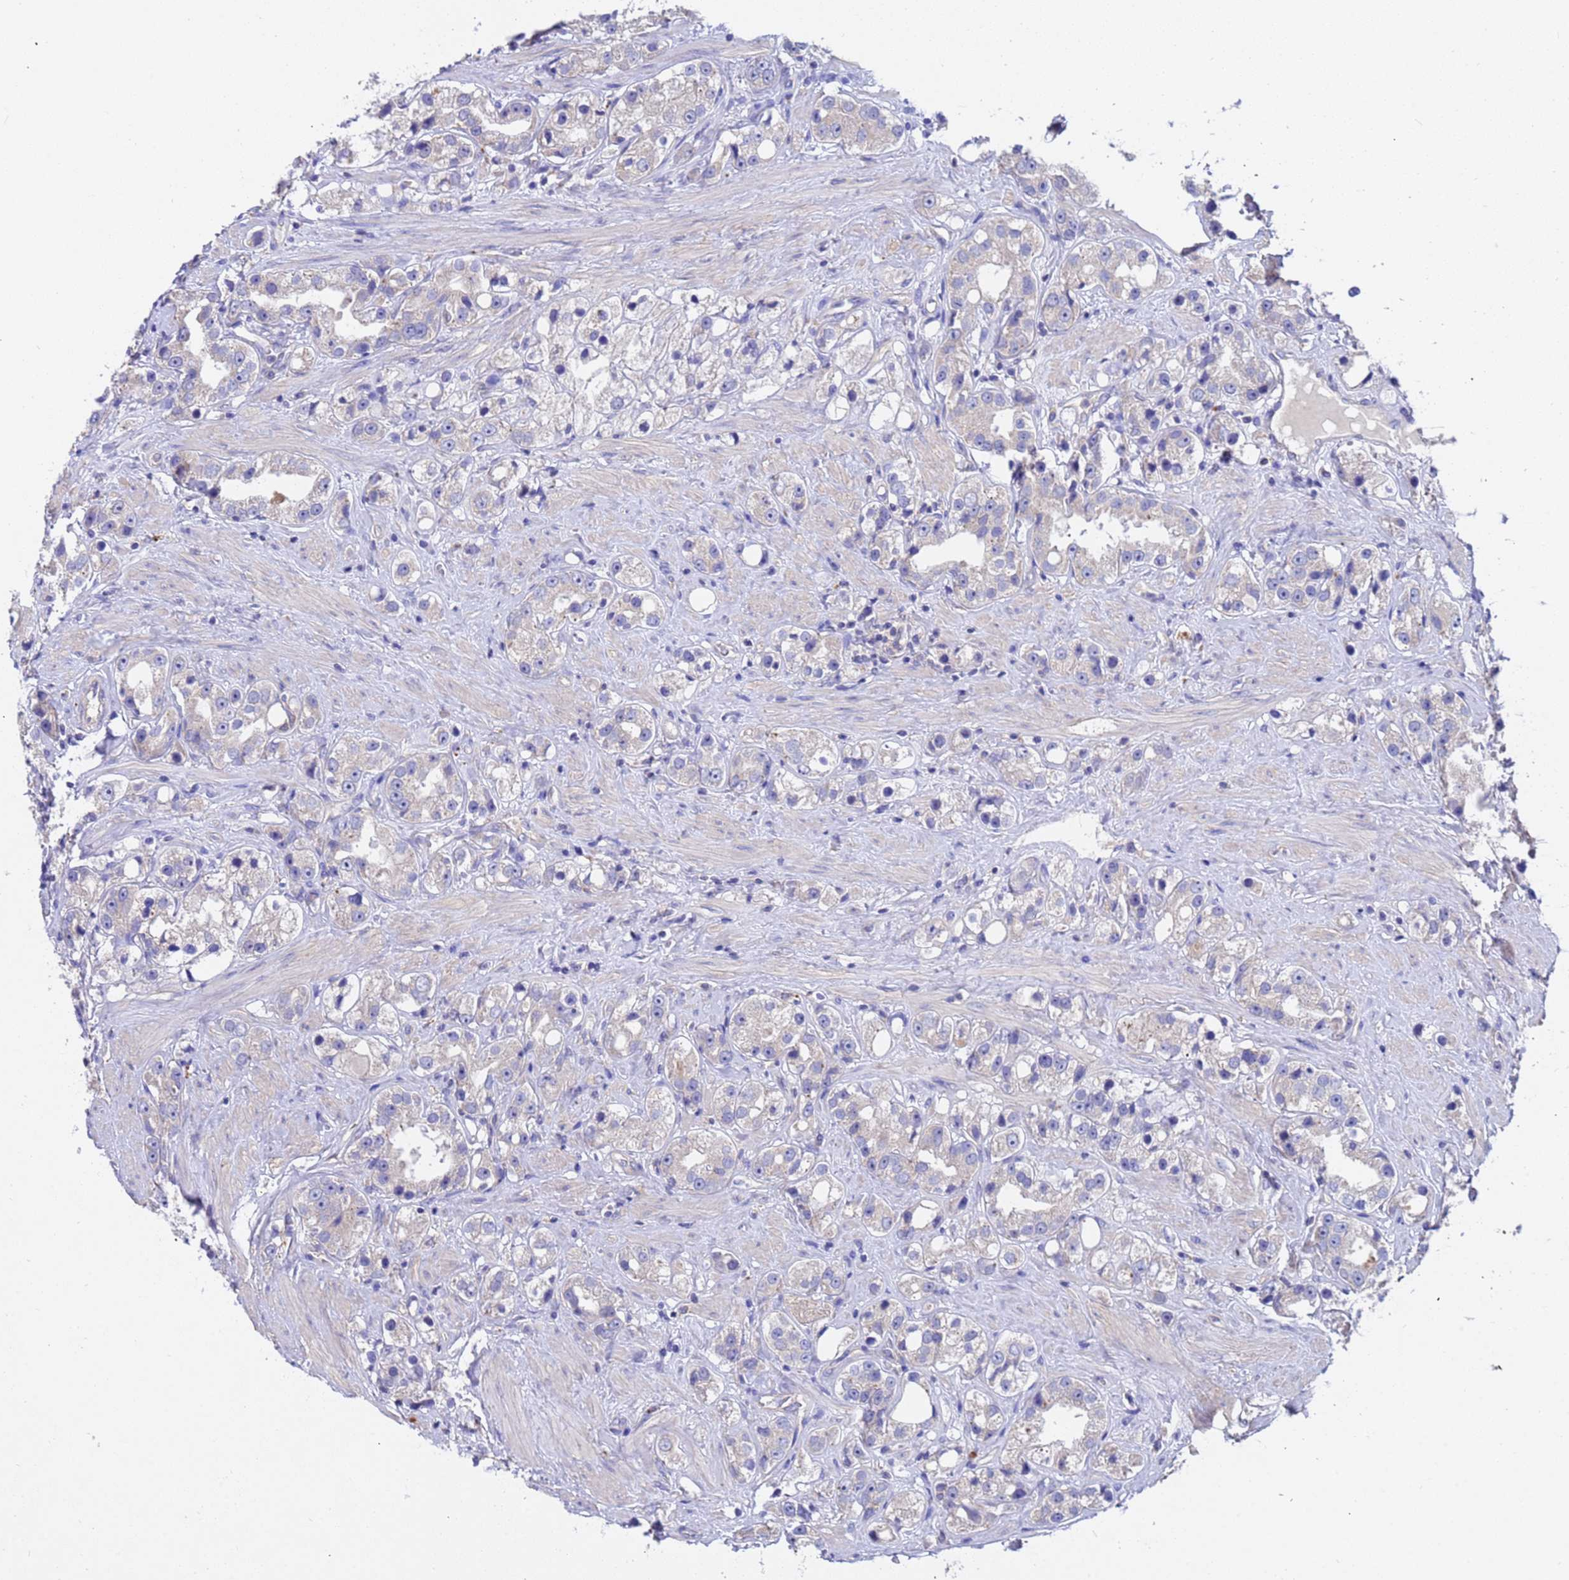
{"staining": {"intensity": "negative", "quantity": "none", "location": "none"}, "tissue": "prostate cancer", "cell_type": "Tumor cells", "image_type": "cancer", "snomed": [{"axis": "morphology", "description": "Adenocarcinoma, NOS"}, {"axis": "topography", "description": "Prostate"}], "caption": "This is an immunohistochemistry image of prostate cancer. There is no expression in tumor cells.", "gene": "SRL", "patient": {"sex": "male", "age": 79}}